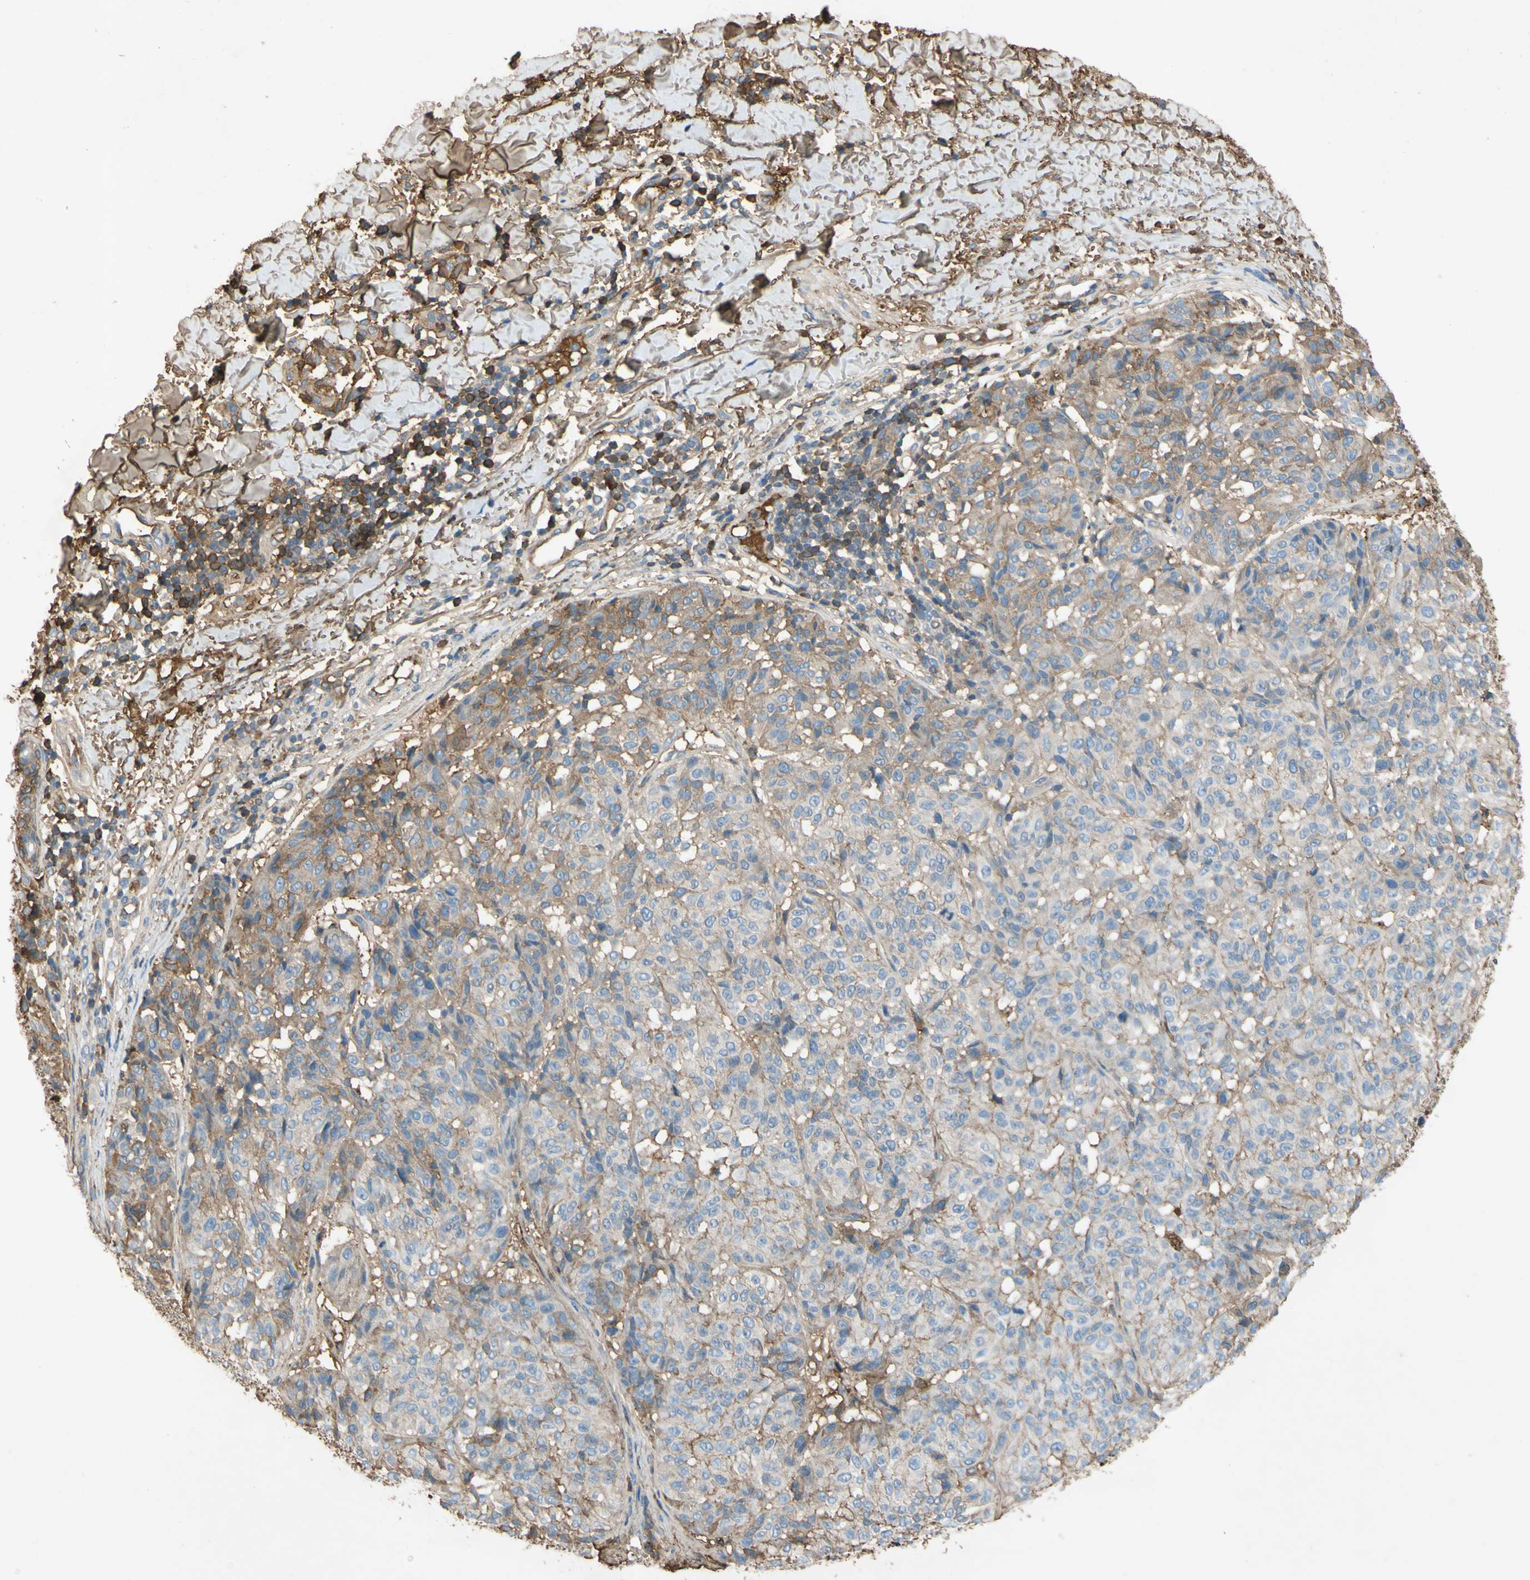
{"staining": {"intensity": "weak", "quantity": "<25%", "location": "cytoplasmic/membranous"}, "tissue": "melanoma", "cell_type": "Tumor cells", "image_type": "cancer", "snomed": [{"axis": "morphology", "description": "Malignant melanoma, NOS"}, {"axis": "topography", "description": "Skin"}], "caption": "Tumor cells are negative for brown protein staining in melanoma.", "gene": "TIMP2", "patient": {"sex": "female", "age": 46}}